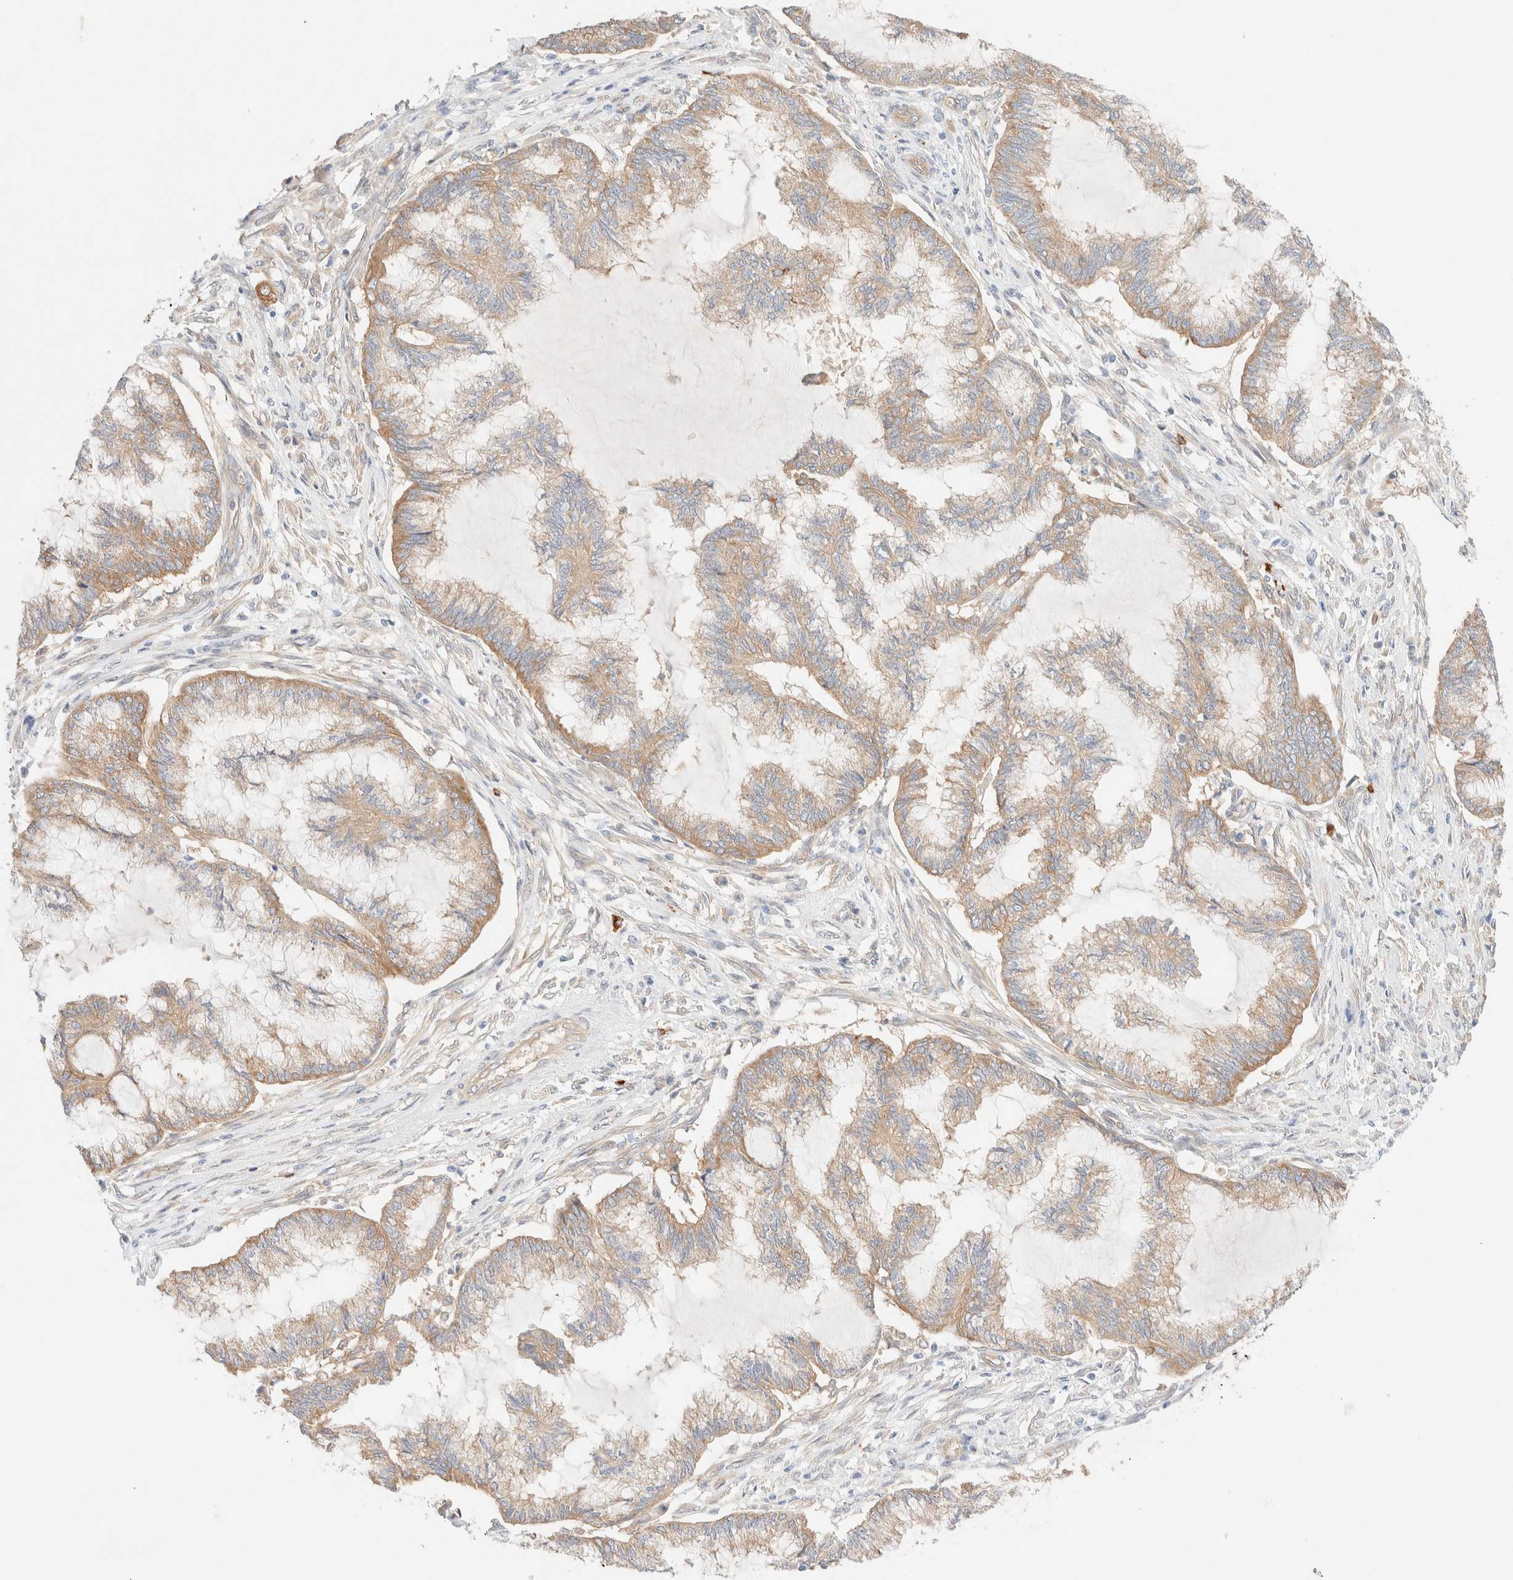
{"staining": {"intensity": "moderate", "quantity": ">75%", "location": "cytoplasmic/membranous"}, "tissue": "endometrial cancer", "cell_type": "Tumor cells", "image_type": "cancer", "snomed": [{"axis": "morphology", "description": "Adenocarcinoma, NOS"}, {"axis": "topography", "description": "Endometrium"}], "caption": "A brown stain highlights moderate cytoplasmic/membranous staining of a protein in endometrial cancer tumor cells.", "gene": "NIBAN2", "patient": {"sex": "female", "age": 86}}